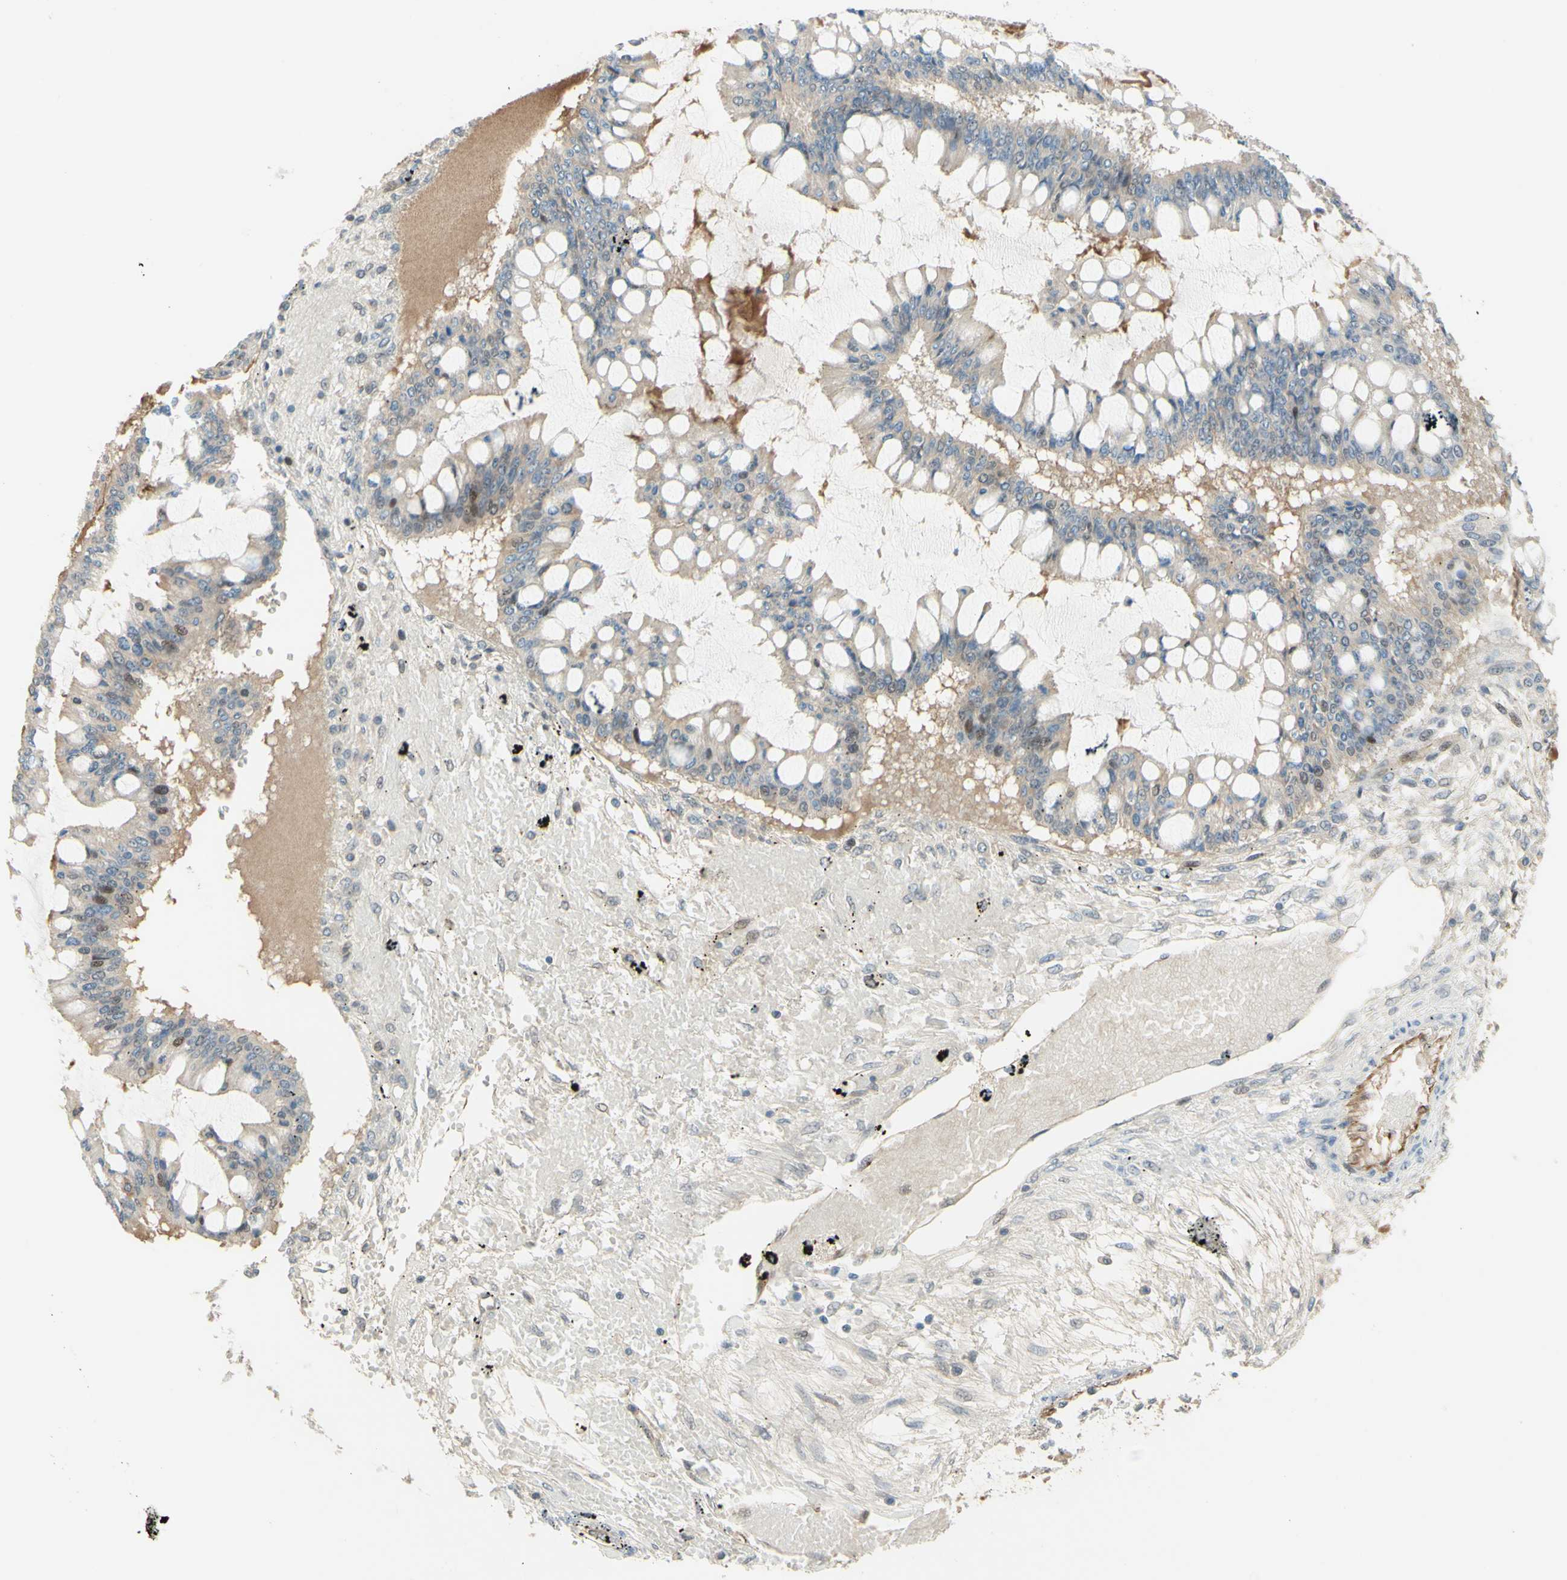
{"staining": {"intensity": "weak", "quantity": "<25%", "location": "cytoplasmic/membranous"}, "tissue": "ovarian cancer", "cell_type": "Tumor cells", "image_type": "cancer", "snomed": [{"axis": "morphology", "description": "Cystadenocarcinoma, mucinous, NOS"}, {"axis": "topography", "description": "Ovary"}], "caption": "DAB (3,3'-diaminobenzidine) immunohistochemical staining of human mucinous cystadenocarcinoma (ovarian) demonstrates no significant positivity in tumor cells.", "gene": "ANGPT2", "patient": {"sex": "female", "age": 73}}